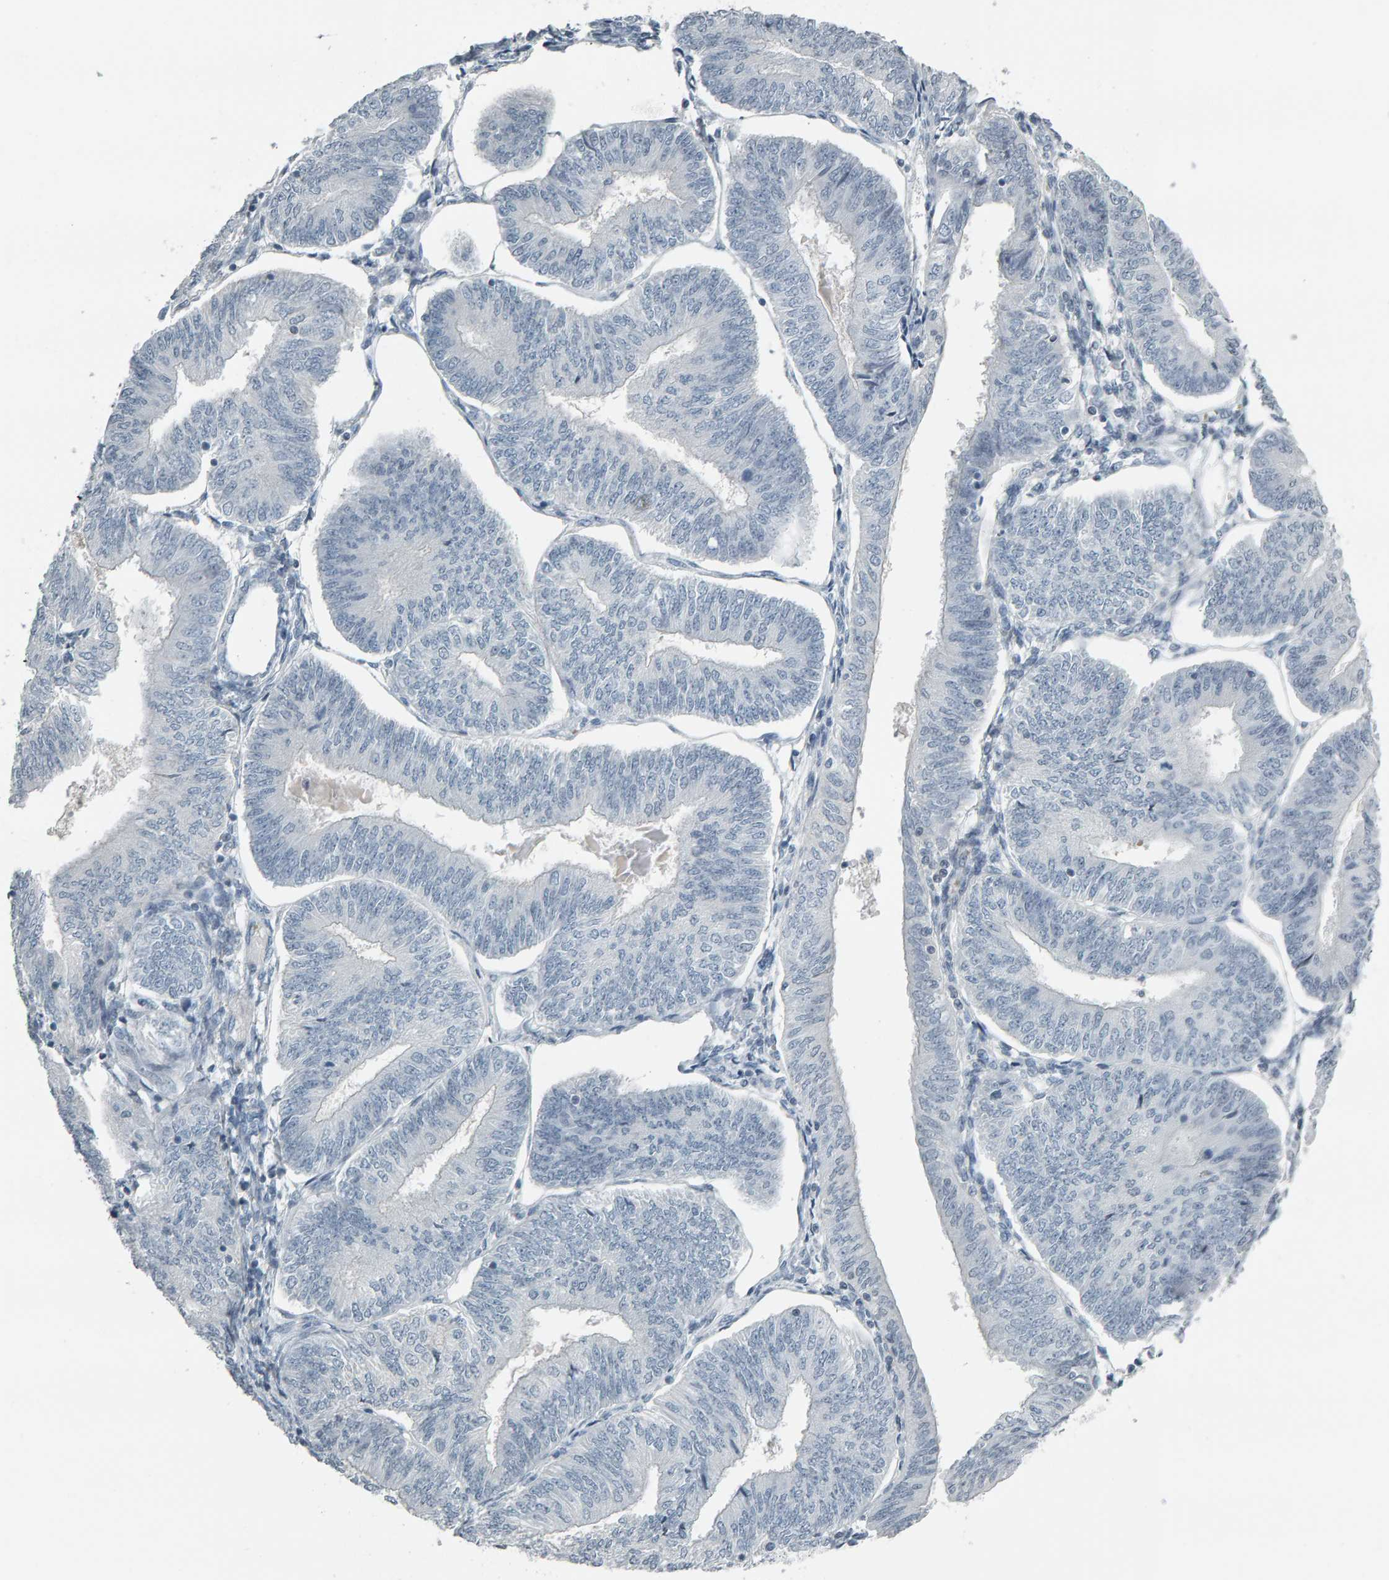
{"staining": {"intensity": "negative", "quantity": "none", "location": "none"}, "tissue": "endometrial cancer", "cell_type": "Tumor cells", "image_type": "cancer", "snomed": [{"axis": "morphology", "description": "Adenocarcinoma, NOS"}, {"axis": "topography", "description": "Endometrium"}], "caption": "DAB (3,3'-diaminobenzidine) immunohistochemical staining of human endometrial cancer (adenocarcinoma) demonstrates no significant expression in tumor cells.", "gene": "PYY", "patient": {"sex": "female", "age": 58}}